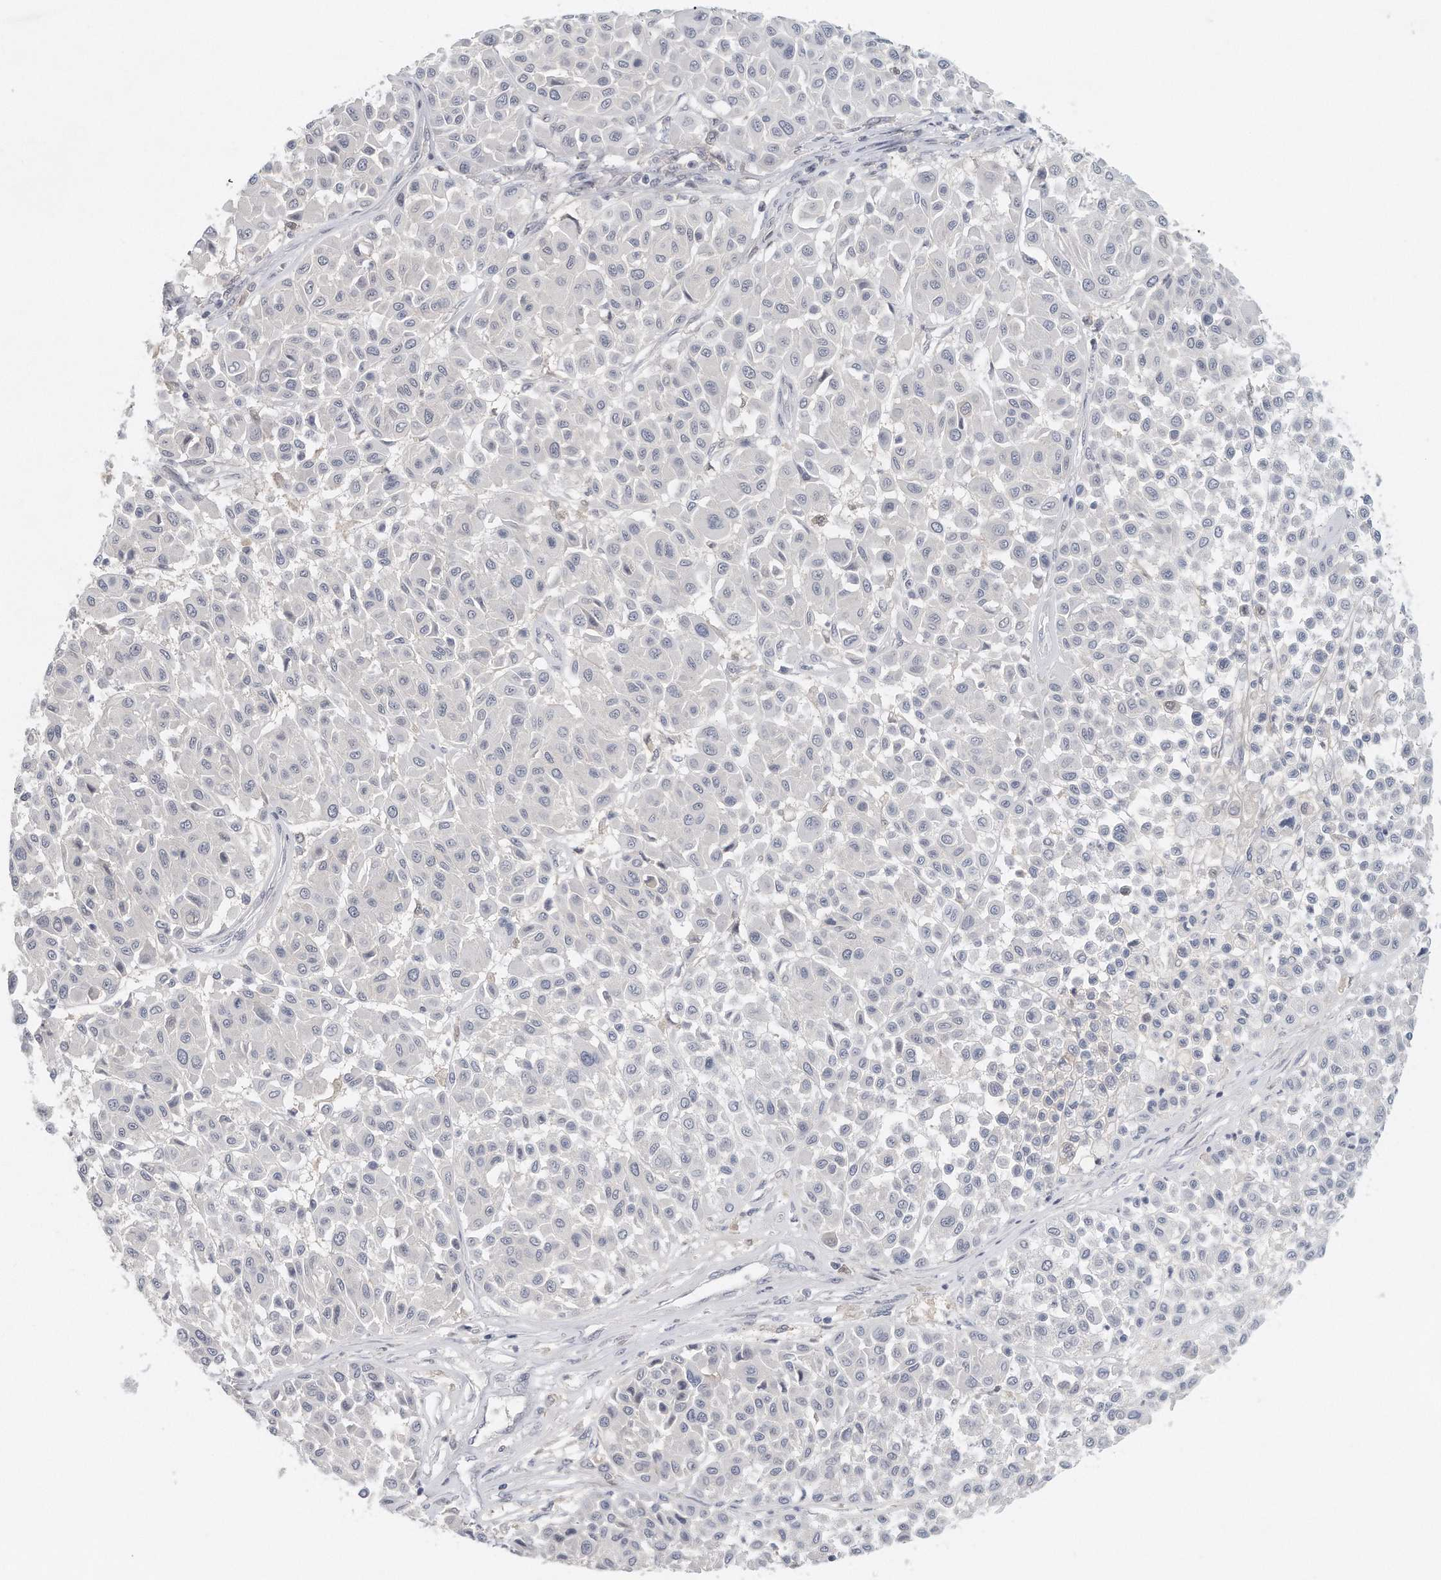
{"staining": {"intensity": "negative", "quantity": "none", "location": "none"}, "tissue": "melanoma", "cell_type": "Tumor cells", "image_type": "cancer", "snomed": [{"axis": "morphology", "description": "Malignant melanoma, Metastatic site"}, {"axis": "topography", "description": "Soft tissue"}], "caption": "Immunohistochemistry of human melanoma shows no positivity in tumor cells.", "gene": "DDX43", "patient": {"sex": "male", "age": 41}}